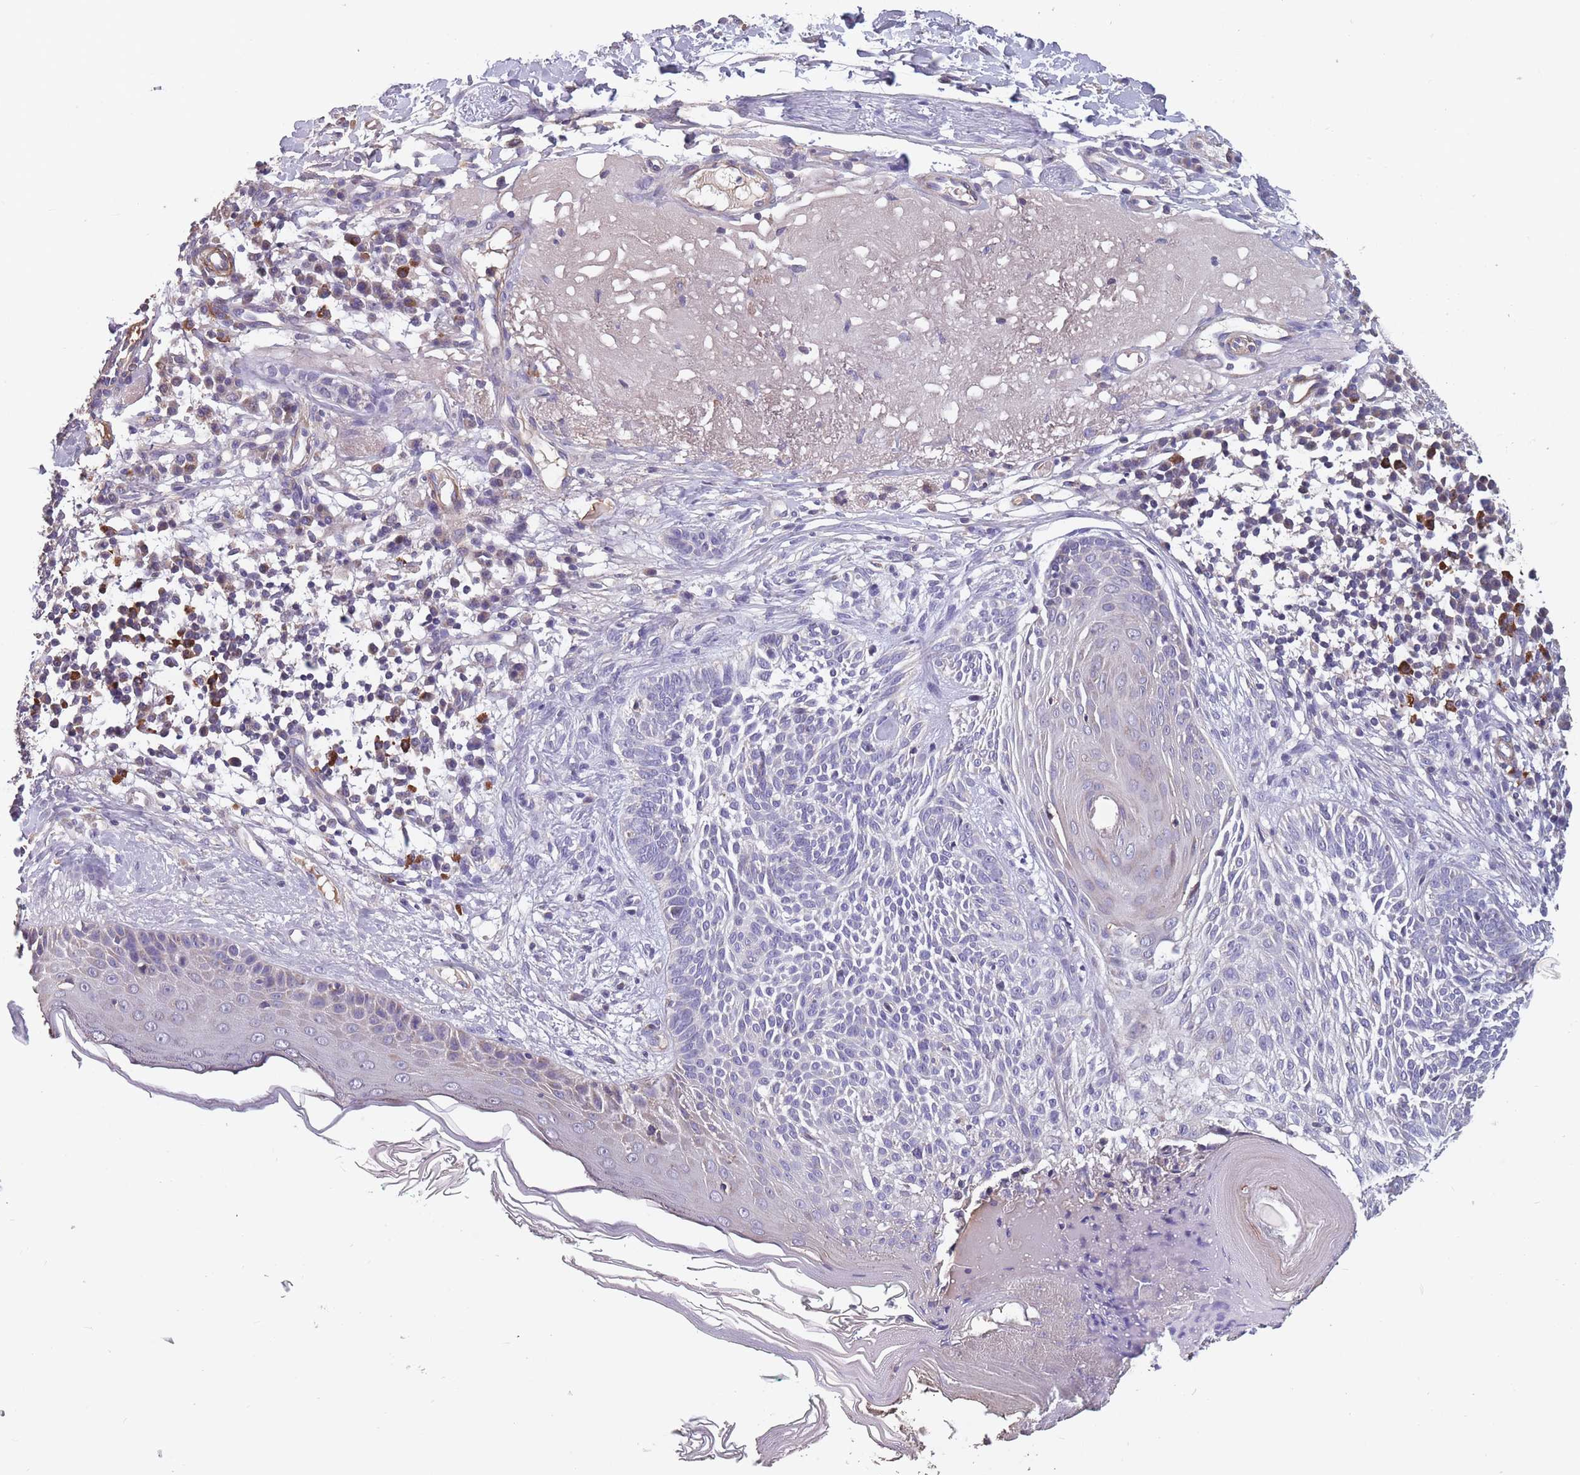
{"staining": {"intensity": "negative", "quantity": "none", "location": "none"}, "tissue": "skin cancer", "cell_type": "Tumor cells", "image_type": "cancer", "snomed": [{"axis": "morphology", "description": "Basal cell carcinoma"}, {"axis": "topography", "description": "Skin"}], "caption": "This is an immunohistochemistry (IHC) micrograph of skin basal cell carcinoma. There is no expression in tumor cells.", "gene": "TOMM40L", "patient": {"sex": "male", "age": 72}}